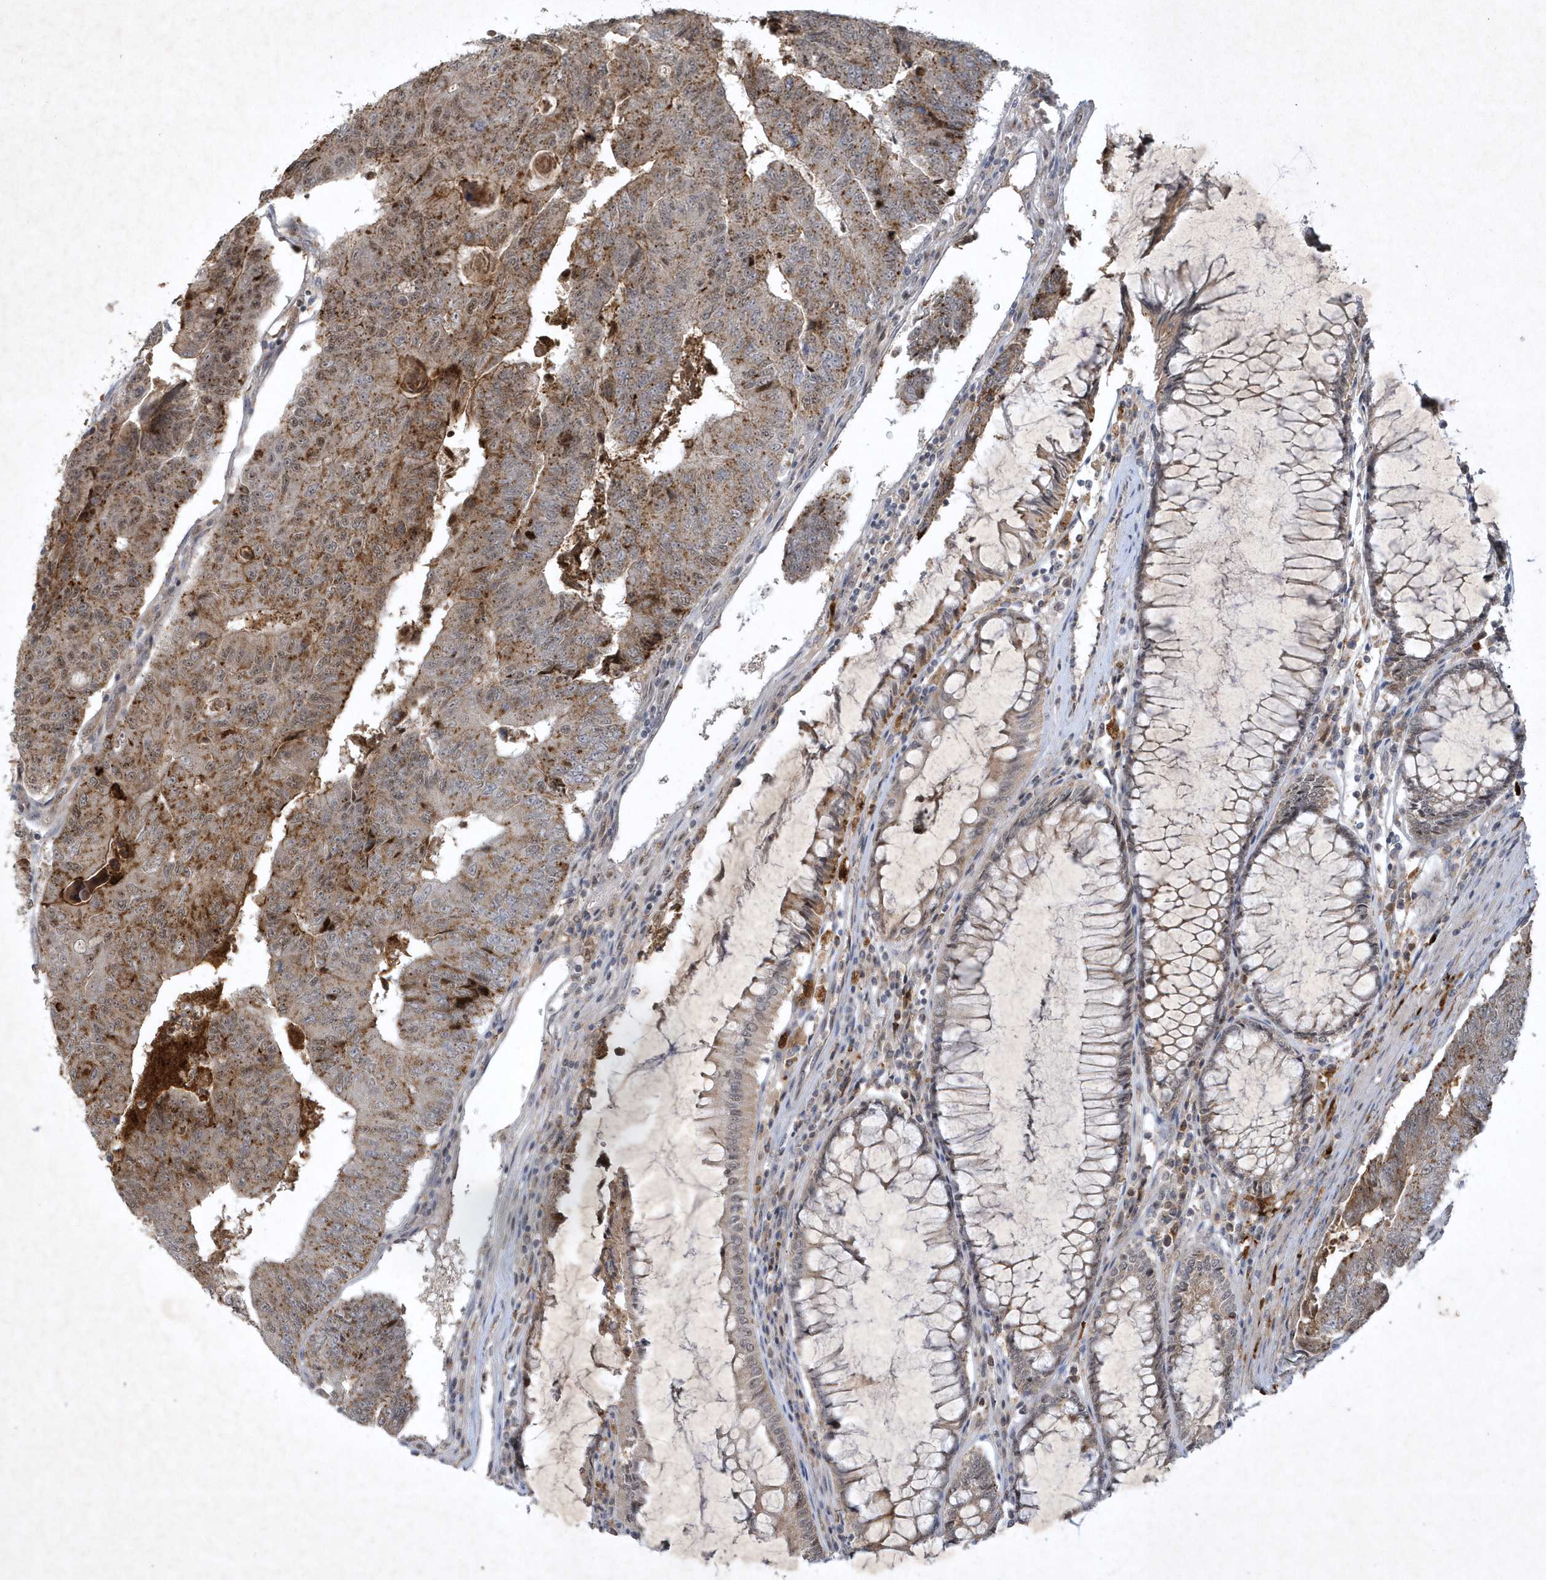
{"staining": {"intensity": "moderate", "quantity": "25%-75%", "location": "cytoplasmic/membranous,nuclear"}, "tissue": "colorectal cancer", "cell_type": "Tumor cells", "image_type": "cancer", "snomed": [{"axis": "morphology", "description": "Adenocarcinoma, NOS"}, {"axis": "topography", "description": "Colon"}], "caption": "This is an image of immunohistochemistry staining of colorectal cancer, which shows moderate staining in the cytoplasmic/membranous and nuclear of tumor cells.", "gene": "THG1L", "patient": {"sex": "female", "age": 67}}